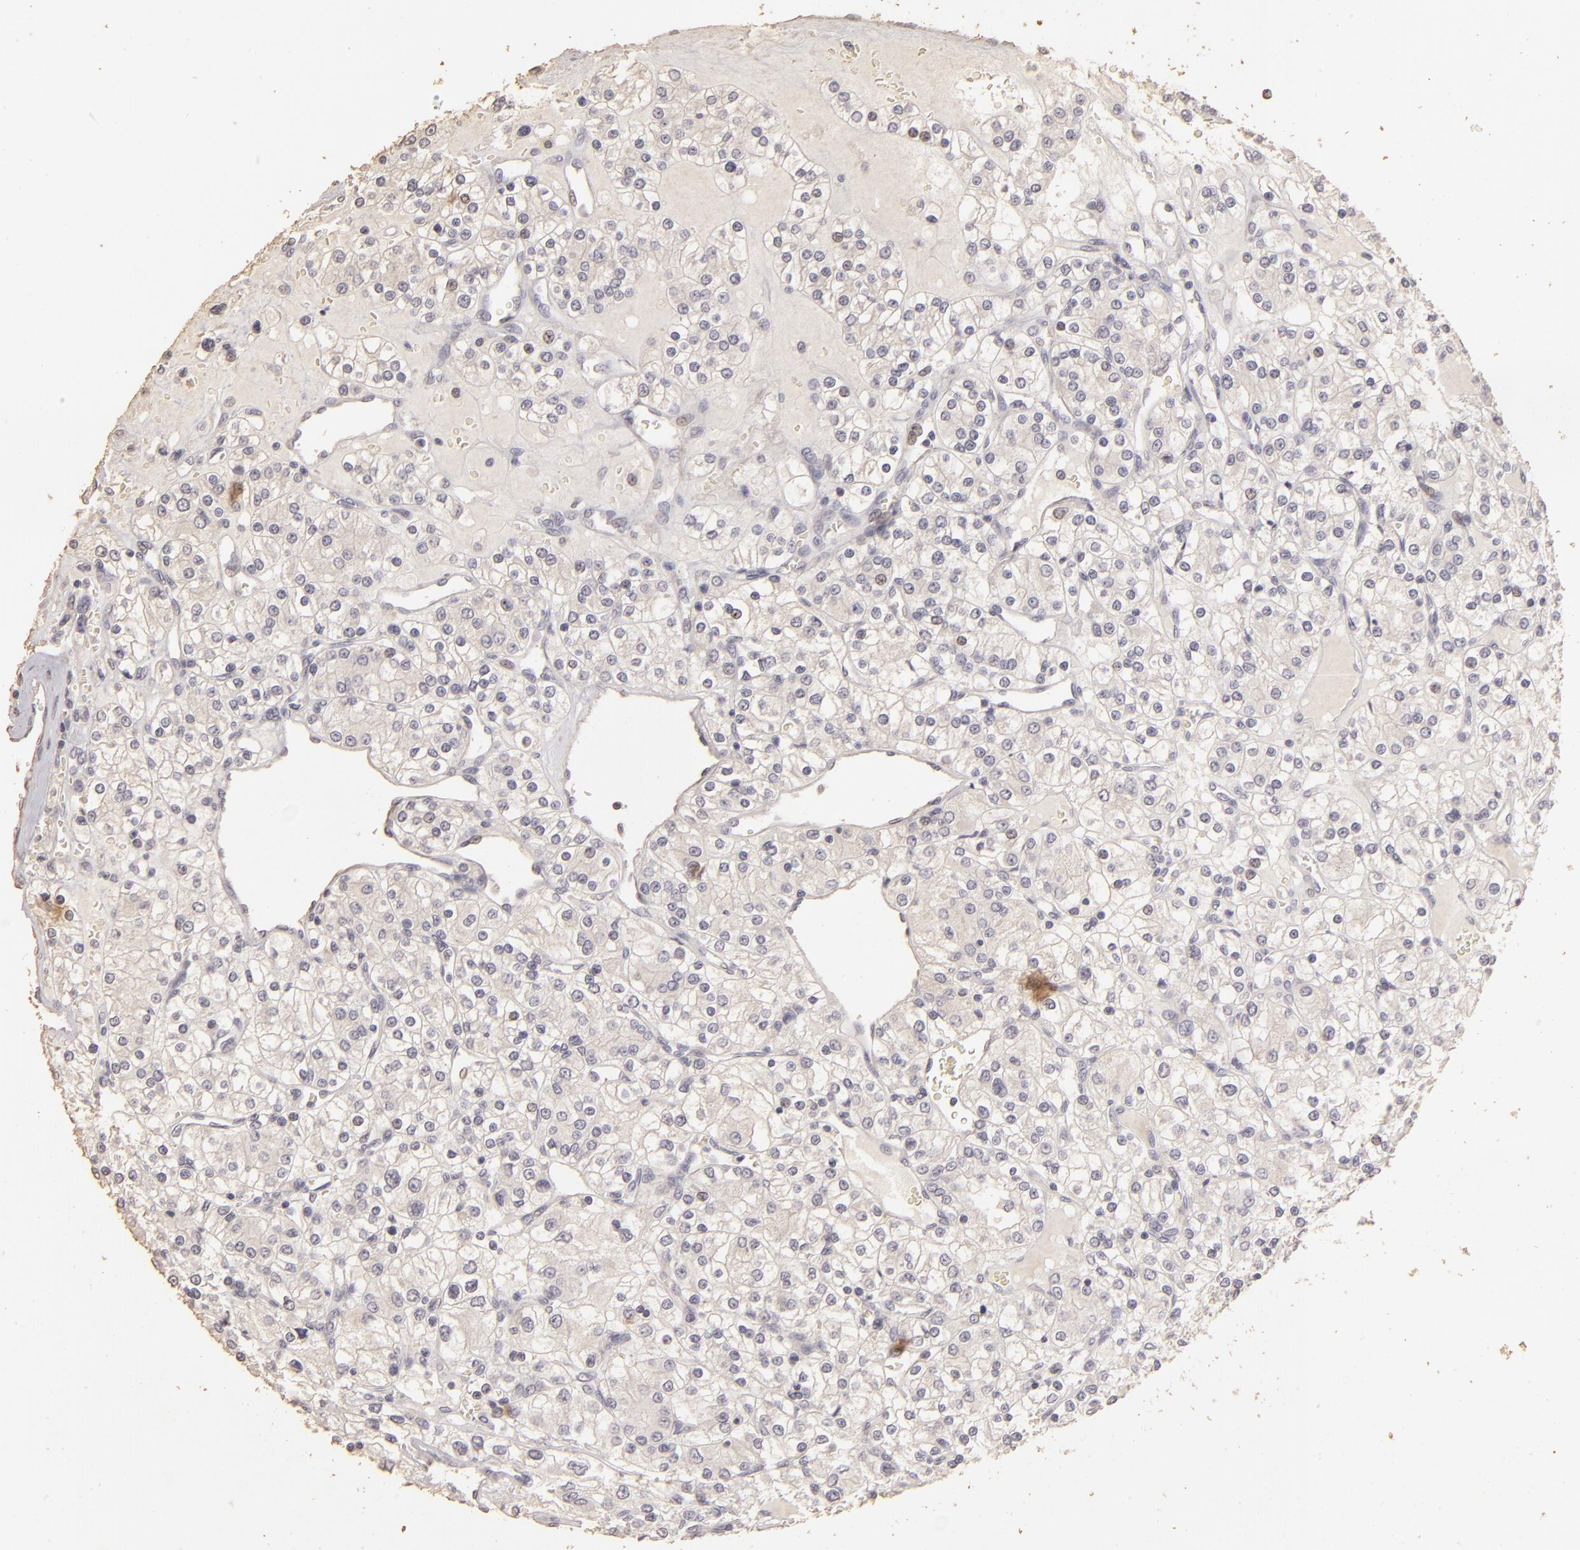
{"staining": {"intensity": "negative", "quantity": "none", "location": "none"}, "tissue": "renal cancer", "cell_type": "Tumor cells", "image_type": "cancer", "snomed": [{"axis": "morphology", "description": "Adenocarcinoma, NOS"}, {"axis": "topography", "description": "Kidney"}], "caption": "Immunohistochemistry (IHC) micrograph of renal cancer stained for a protein (brown), which demonstrates no positivity in tumor cells.", "gene": "BCL2L13", "patient": {"sex": "female", "age": 62}}